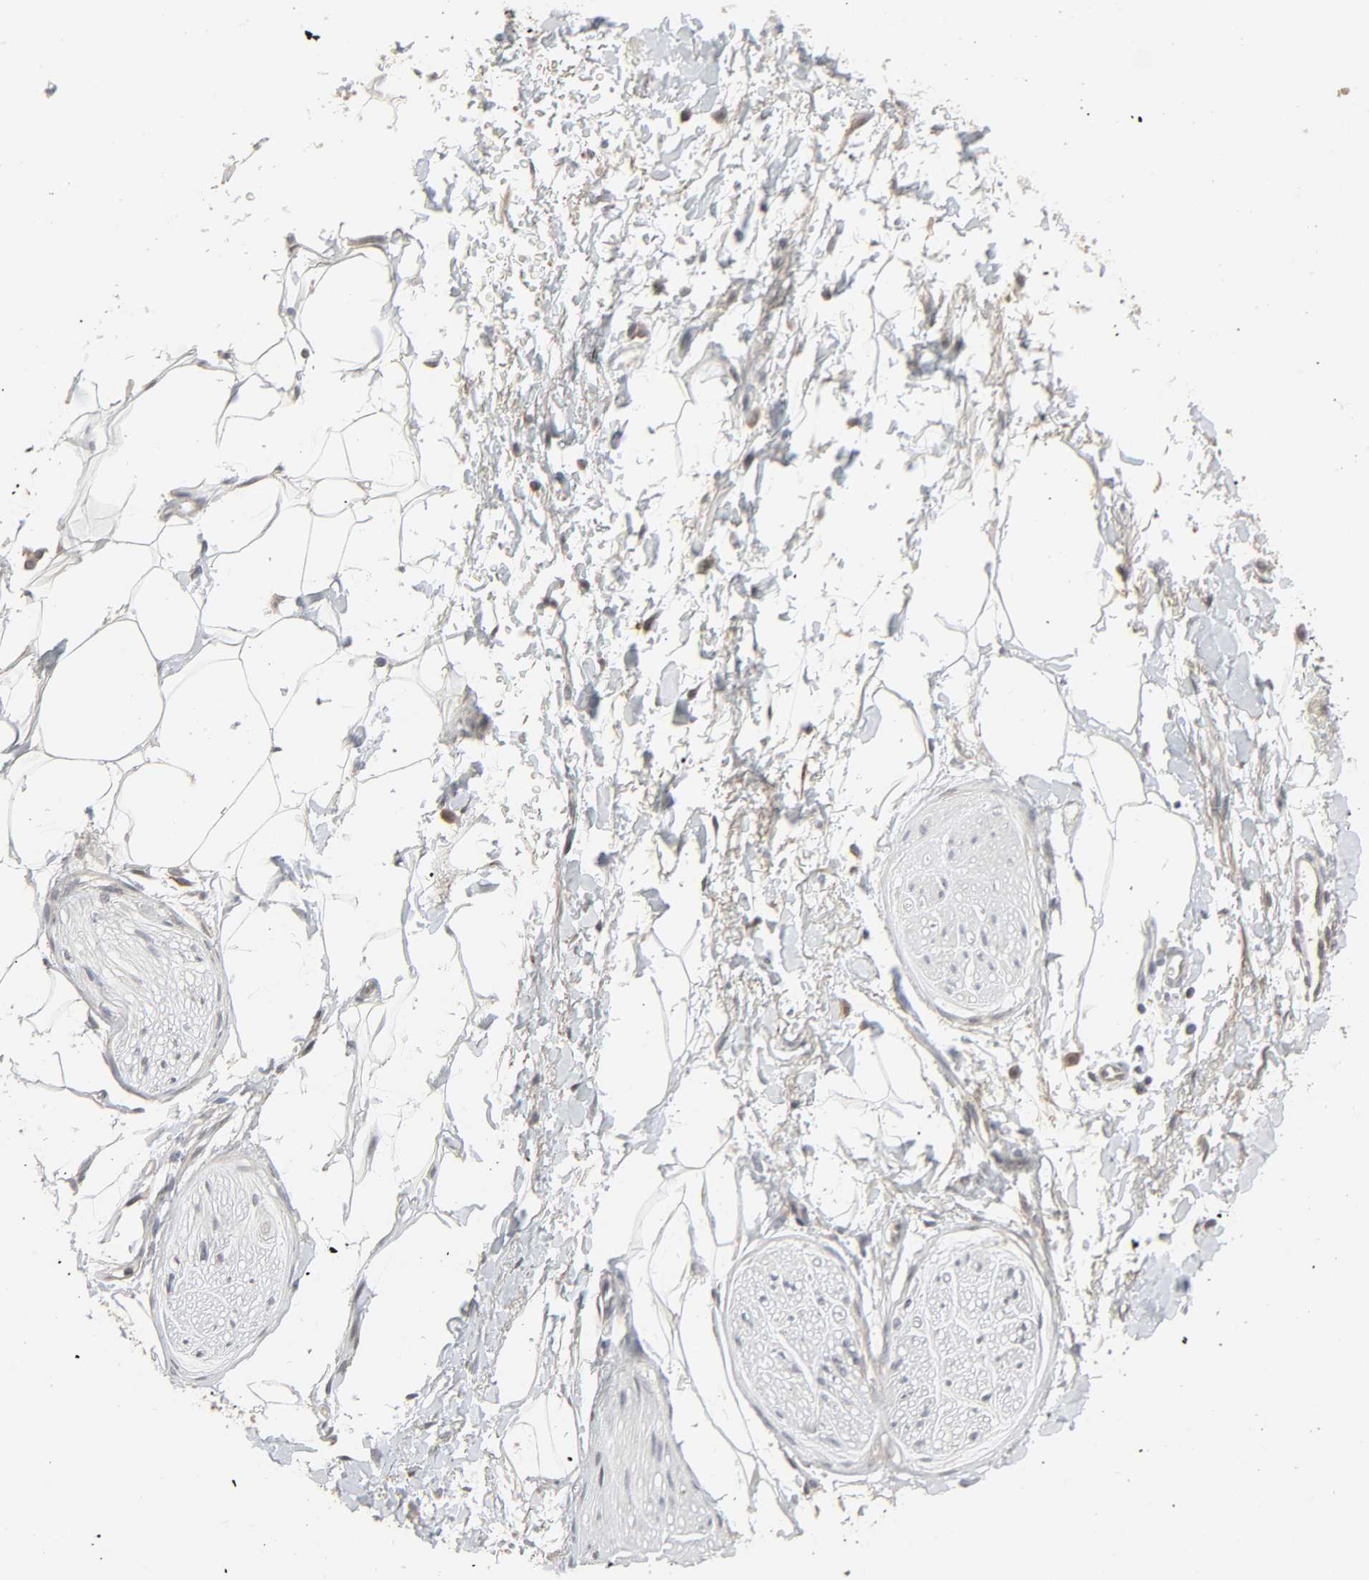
{"staining": {"intensity": "negative", "quantity": "none", "location": "none"}, "tissue": "adipose tissue", "cell_type": "Adipocytes", "image_type": "normal", "snomed": [{"axis": "morphology", "description": "Normal tissue, NOS"}, {"axis": "topography", "description": "Soft tissue"}, {"axis": "topography", "description": "Peripheral nerve tissue"}], "caption": "An IHC photomicrograph of normal adipose tissue is shown. There is no staining in adipocytes of adipose tissue. The staining is performed using DAB brown chromogen with nuclei counter-stained in using hematoxylin.", "gene": "ZNF222", "patient": {"sex": "female", "age": 71}}